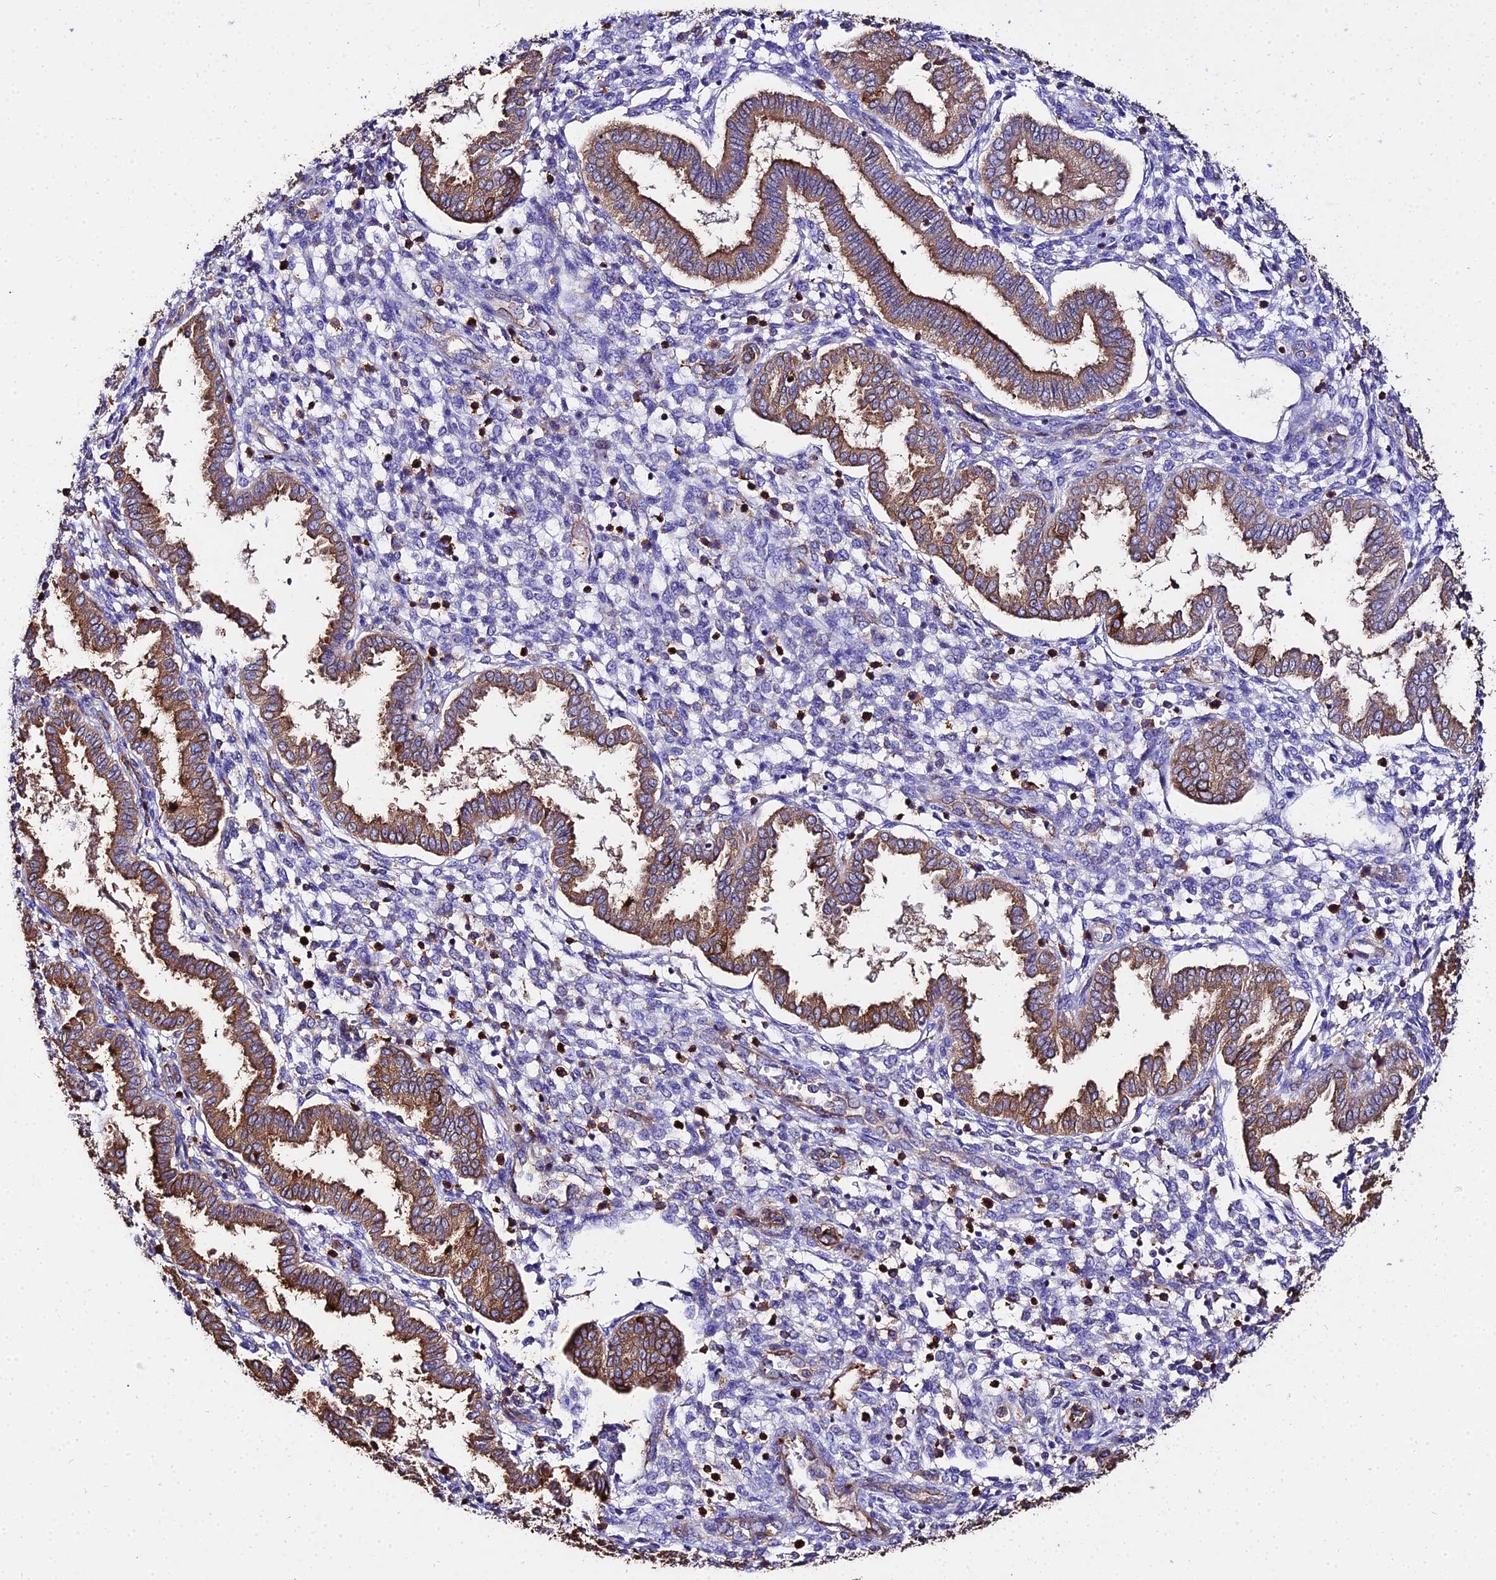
{"staining": {"intensity": "moderate", "quantity": "25%-75%", "location": "cytoplasmic/membranous"}, "tissue": "endometrium", "cell_type": "Cells in endometrial stroma", "image_type": "normal", "snomed": [{"axis": "morphology", "description": "Normal tissue, NOS"}, {"axis": "topography", "description": "Endometrium"}], "caption": "IHC of benign human endometrium shows medium levels of moderate cytoplasmic/membranous expression in approximately 25%-75% of cells in endometrial stroma. (Brightfield microscopy of DAB IHC at high magnification).", "gene": "TUBA1A", "patient": {"sex": "female", "age": 24}}